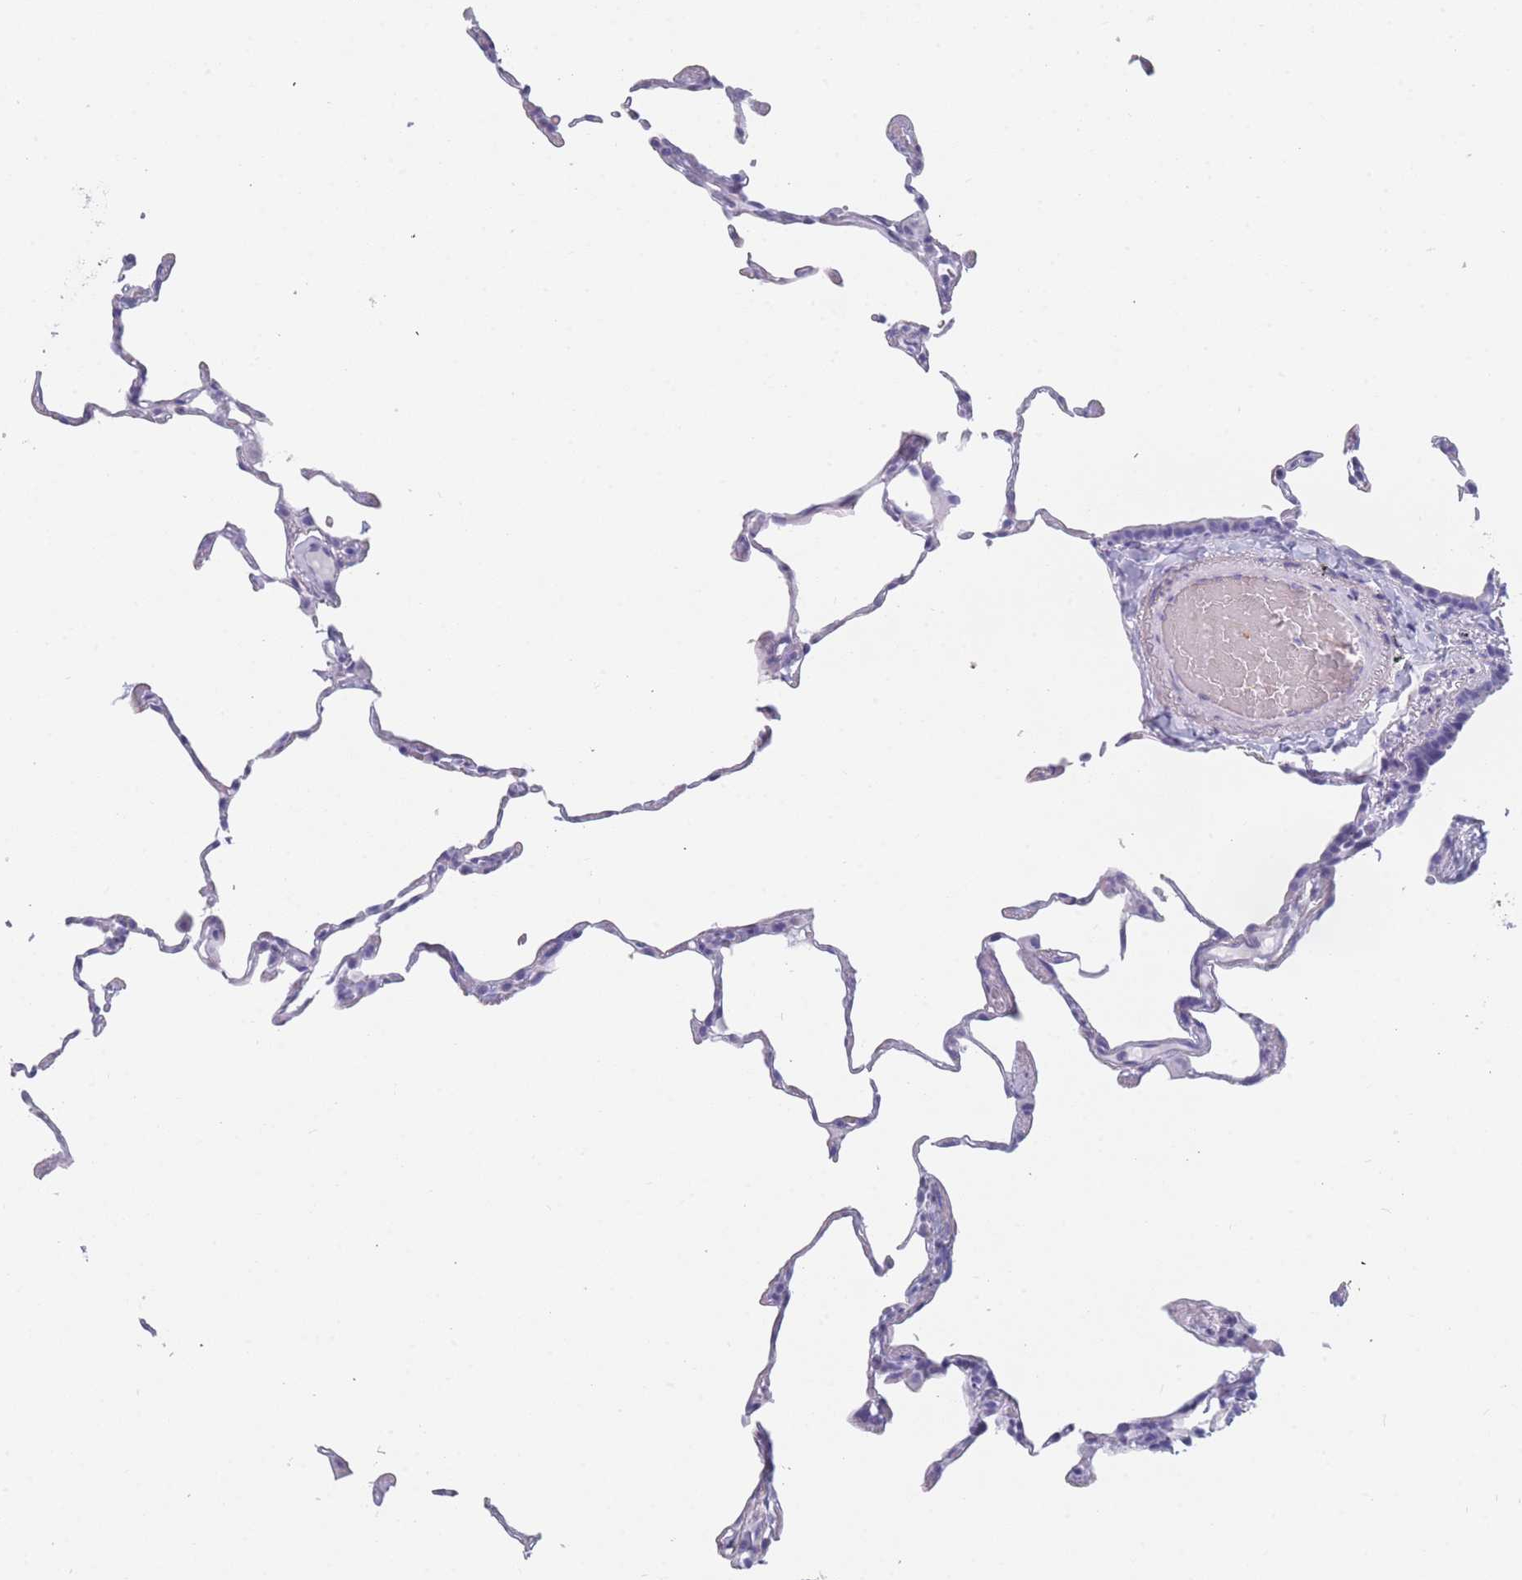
{"staining": {"intensity": "negative", "quantity": "none", "location": "none"}, "tissue": "lung", "cell_type": "Alveolar cells", "image_type": "normal", "snomed": [{"axis": "morphology", "description": "Normal tissue, NOS"}, {"axis": "topography", "description": "Lung"}], "caption": "A histopathology image of lung stained for a protein exhibits no brown staining in alveolar cells.", "gene": "OR5D16", "patient": {"sex": "female", "age": 57}}